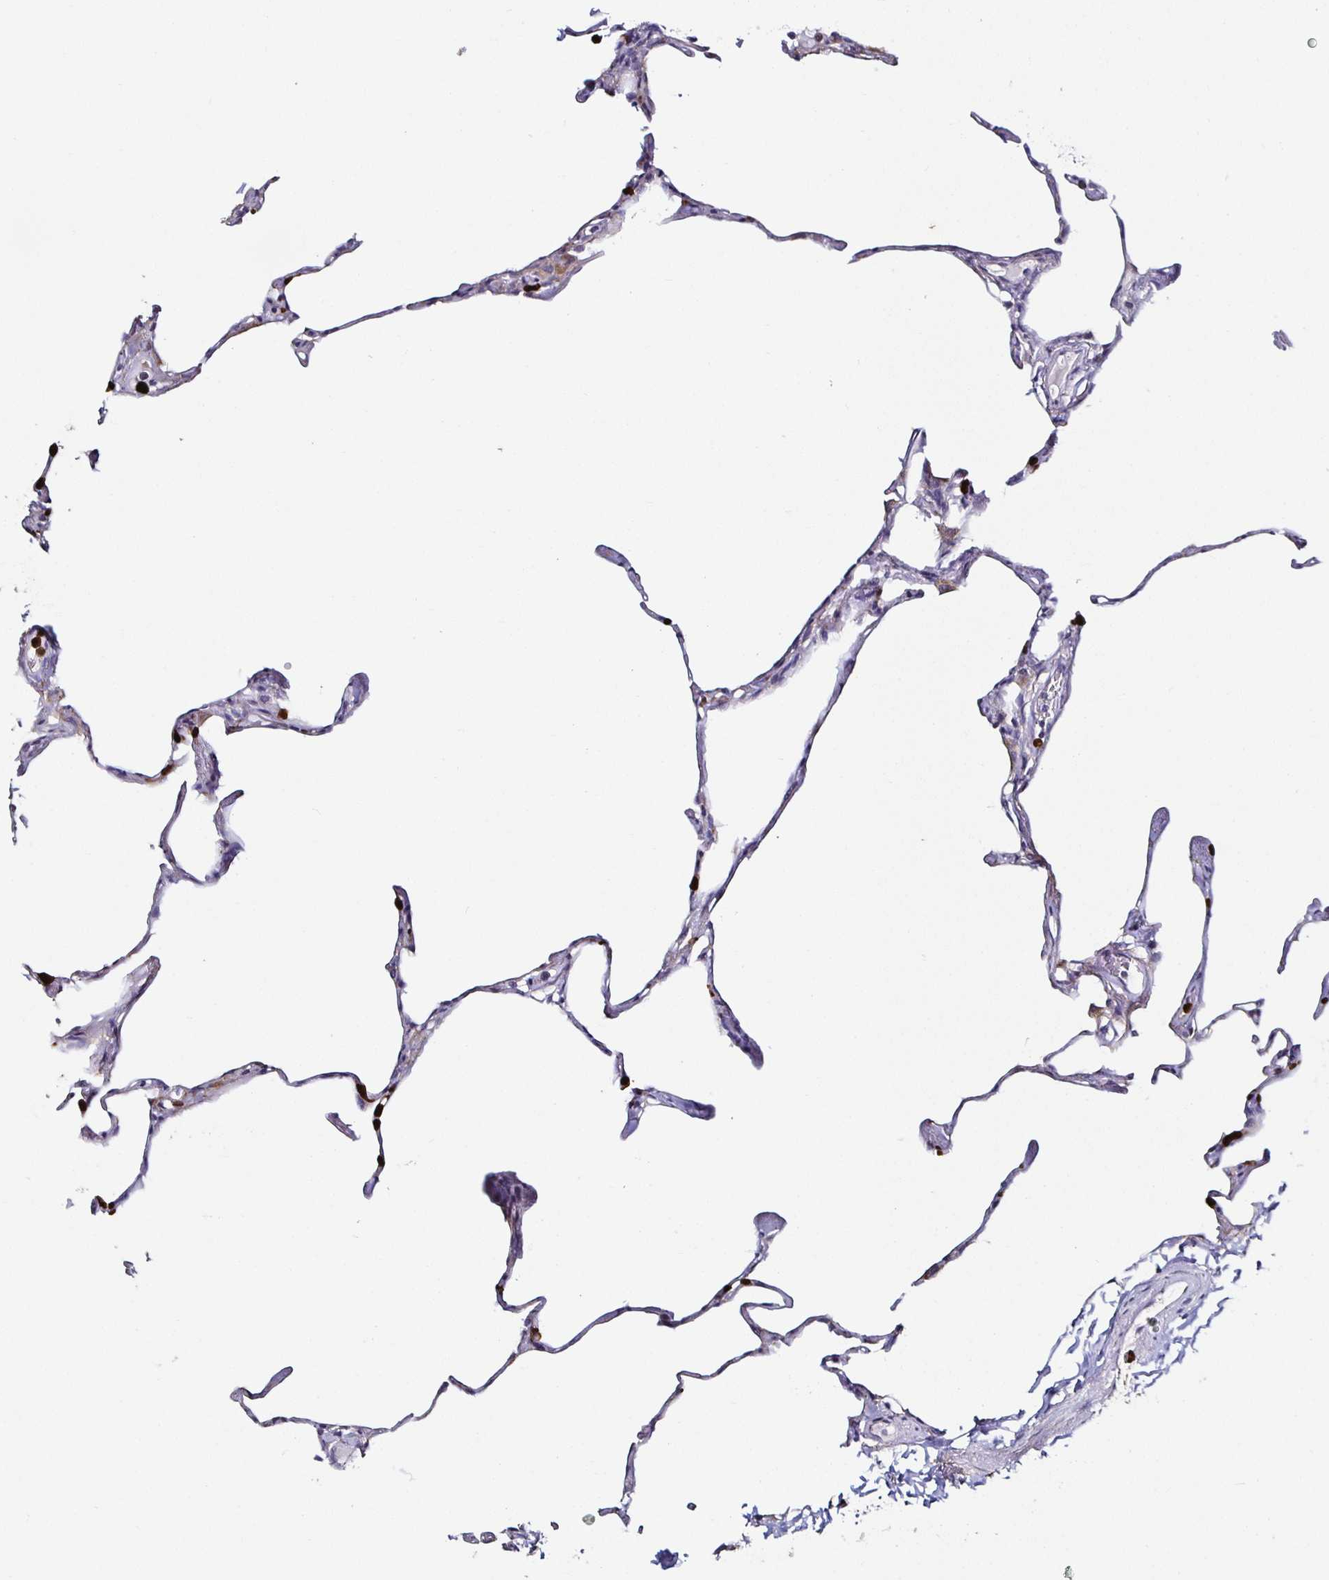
{"staining": {"intensity": "moderate", "quantity": "<25%", "location": "nuclear"}, "tissue": "lung", "cell_type": "Alveolar cells", "image_type": "normal", "snomed": [{"axis": "morphology", "description": "Normal tissue, NOS"}, {"axis": "topography", "description": "Lung"}], "caption": "Immunohistochemistry (IHC) image of unremarkable lung: human lung stained using immunohistochemistry (IHC) displays low levels of moderate protein expression localized specifically in the nuclear of alveolar cells, appearing as a nuclear brown color.", "gene": "TLR4", "patient": {"sex": "male", "age": 65}}